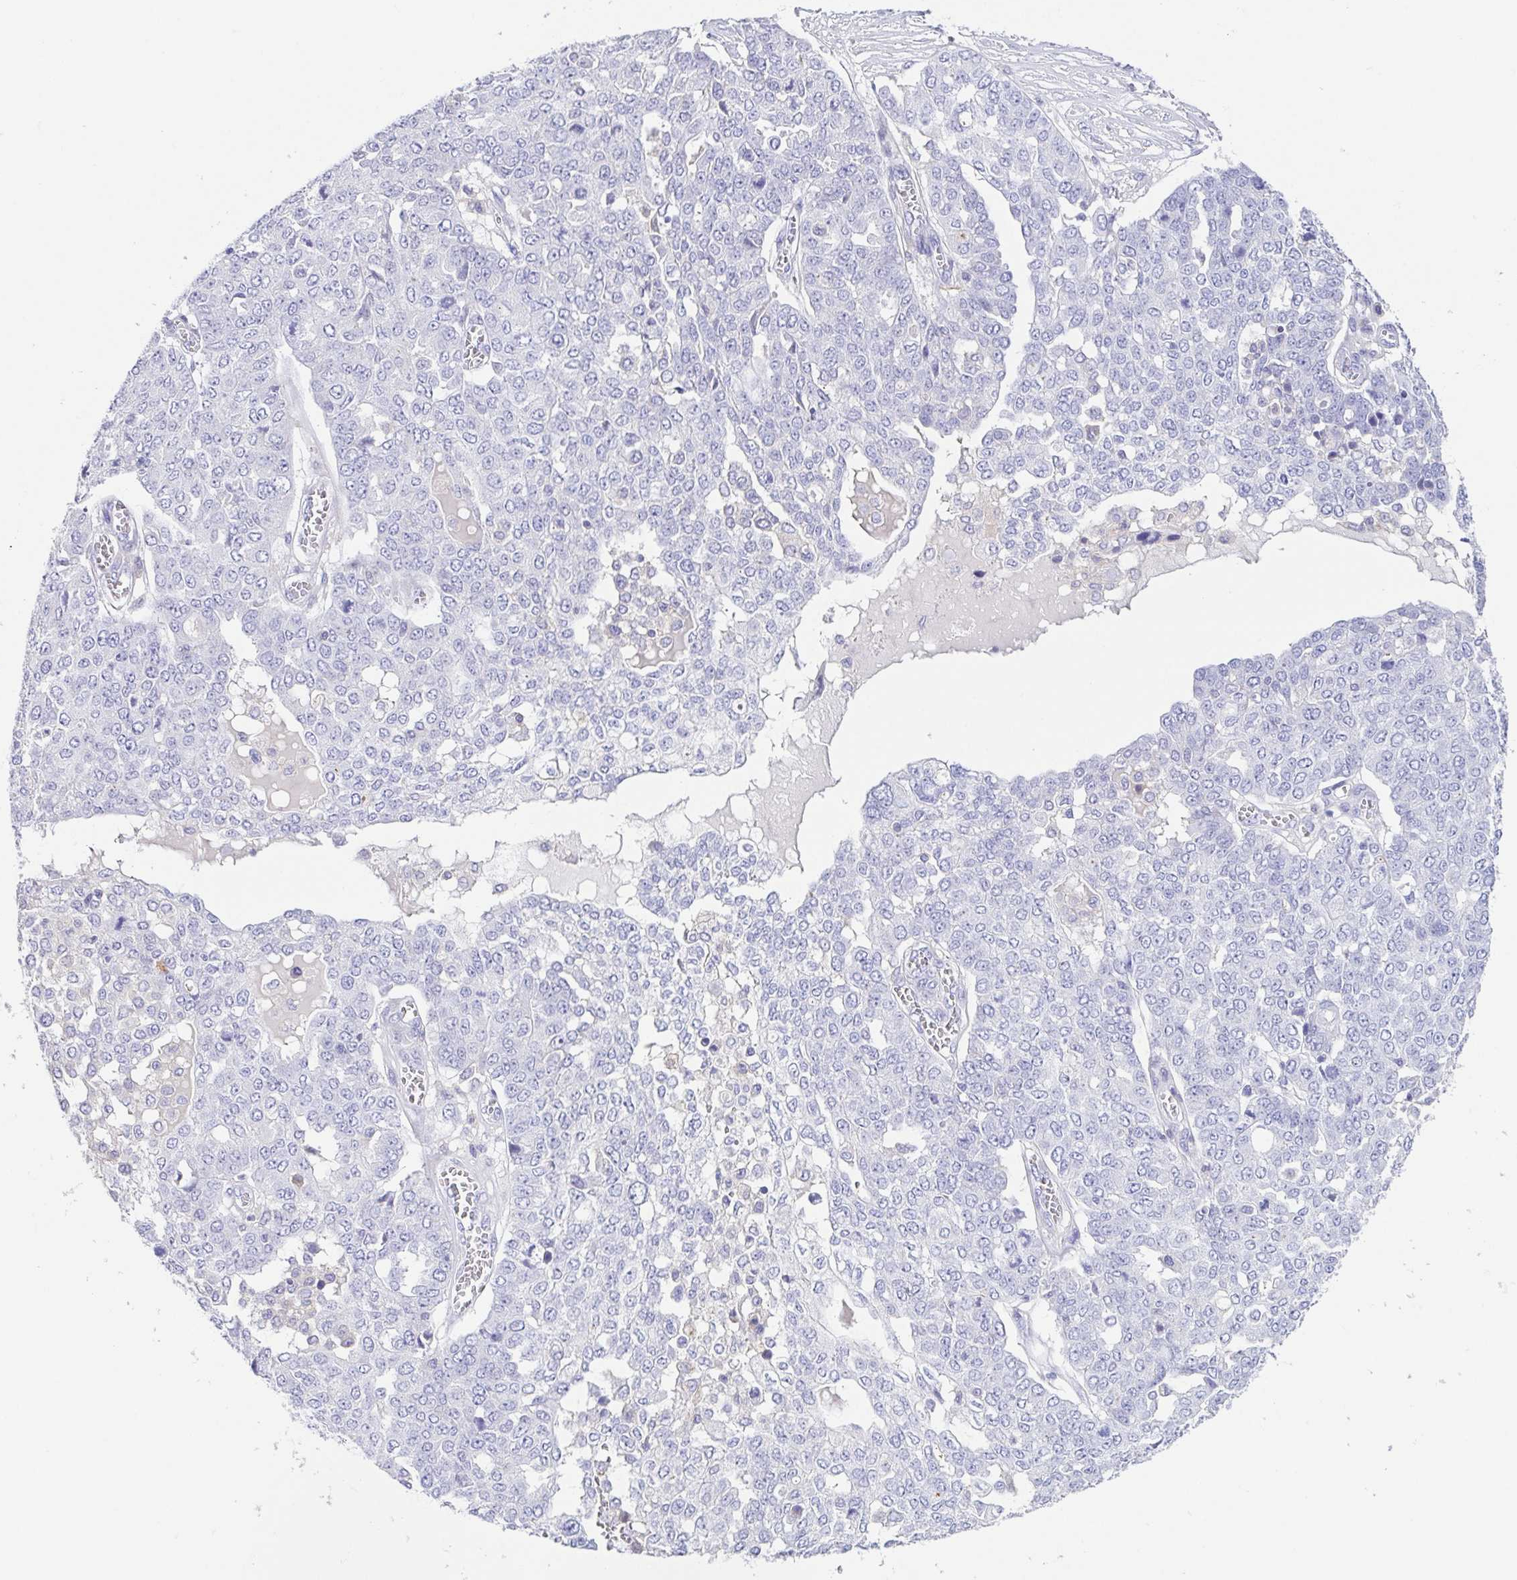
{"staining": {"intensity": "negative", "quantity": "none", "location": "none"}, "tissue": "ovarian cancer", "cell_type": "Tumor cells", "image_type": "cancer", "snomed": [{"axis": "morphology", "description": "Cystadenocarcinoma, serous, NOS"}, {"axis": "topography", "description": "Soft tissue"}, {"axis": "topography", "description": "Ovary"}], "caption": "Immunohistochemical staining of human serous cystadenocarcinoma (ovarian) shows no significant staining in tumor cells.", "gene": "ARPP21", "patient": {"sex": "female", "age": 57}}